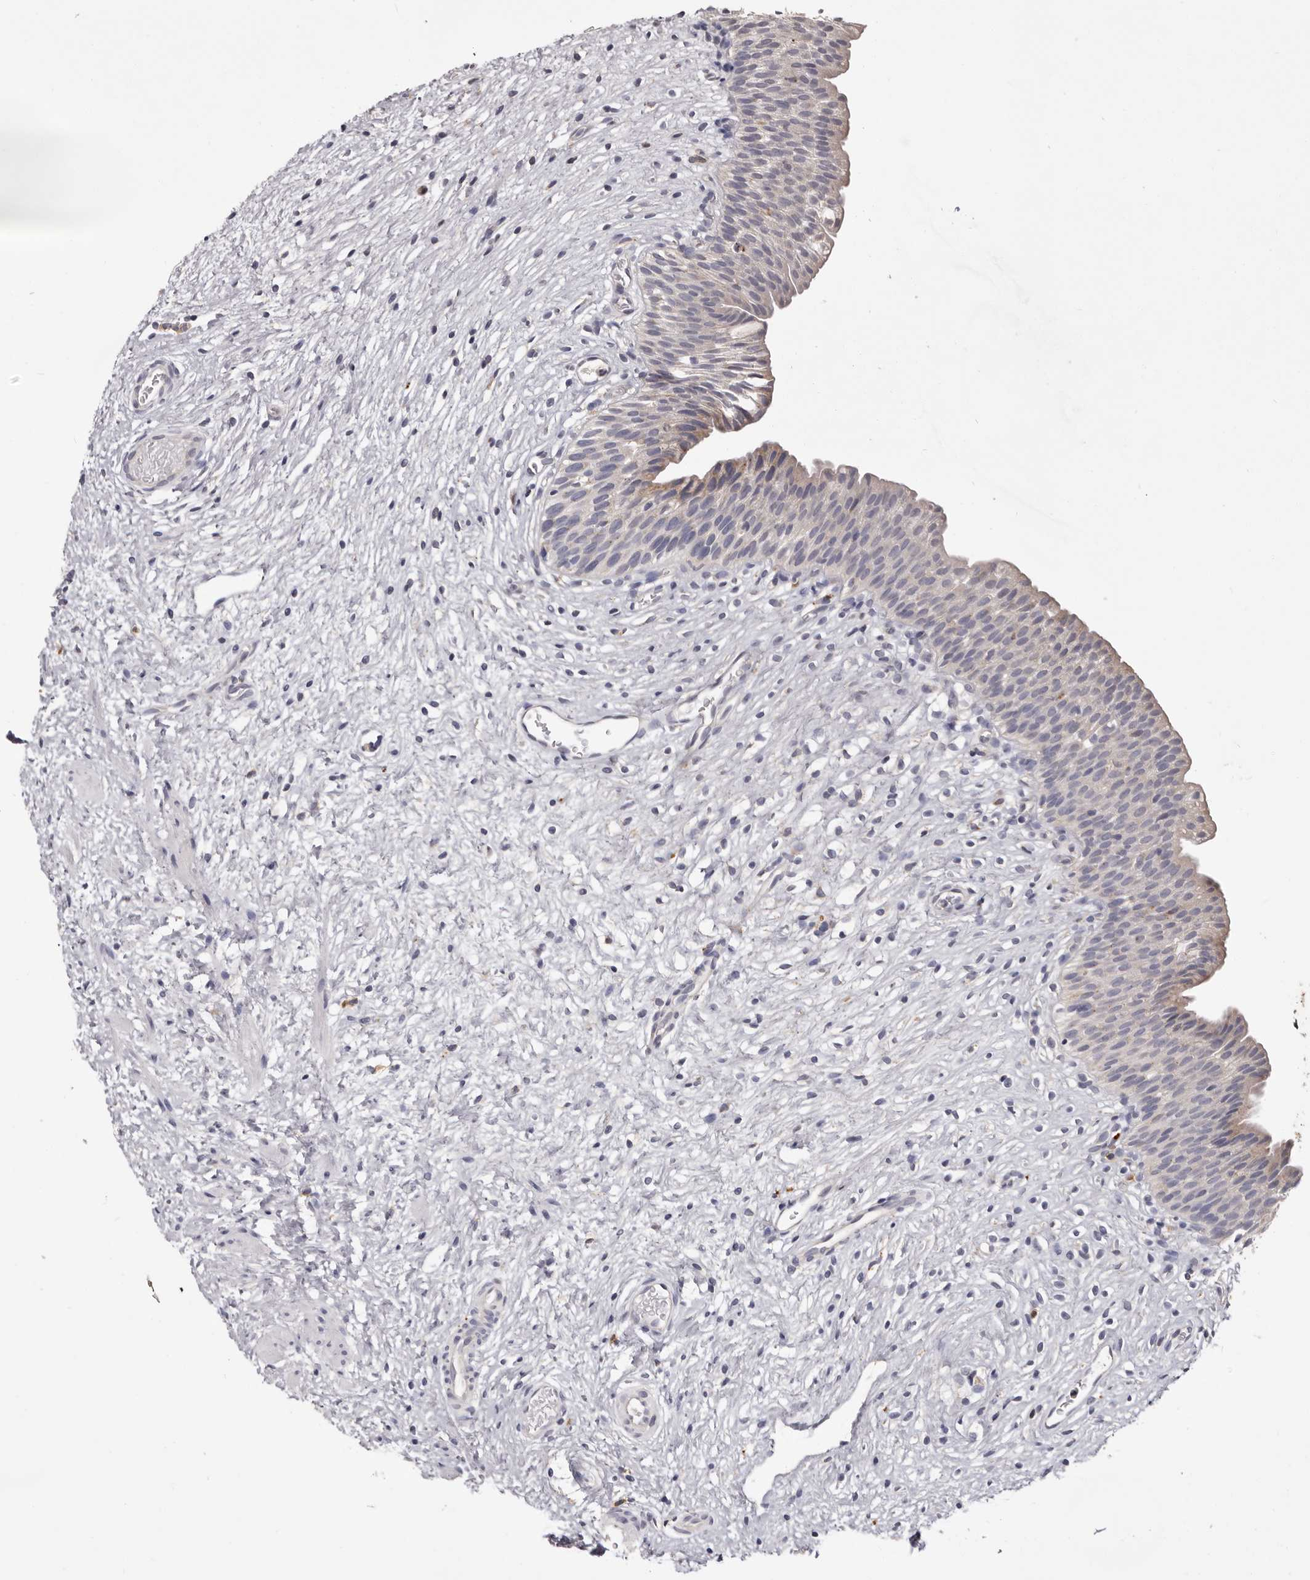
{"staining": {"intensity": "weak", "quantity": "25%-75%", "location": "cytoplasmic/membranous"}, "tissue": "urinary bladder", "cell_type": "Urothelial cells", "image_type": "normal", "snomed": [{"axis": "morphology", "description": "Normal tissue, NOS"}, {"axis": "topography", "description": "Urinary bladder"}], "caption": "High-magnification brightfield microscopy of unremarkable urinary bladder stained with DAB (brown) and counterstained with hematoxylin (blue). urothelial cells exhibit weak cytoplasmic/membranous expression is identified in approximately25%-75% of cells.", "gene": "DAP", "patient": {"sex": "male", "age": 1}}